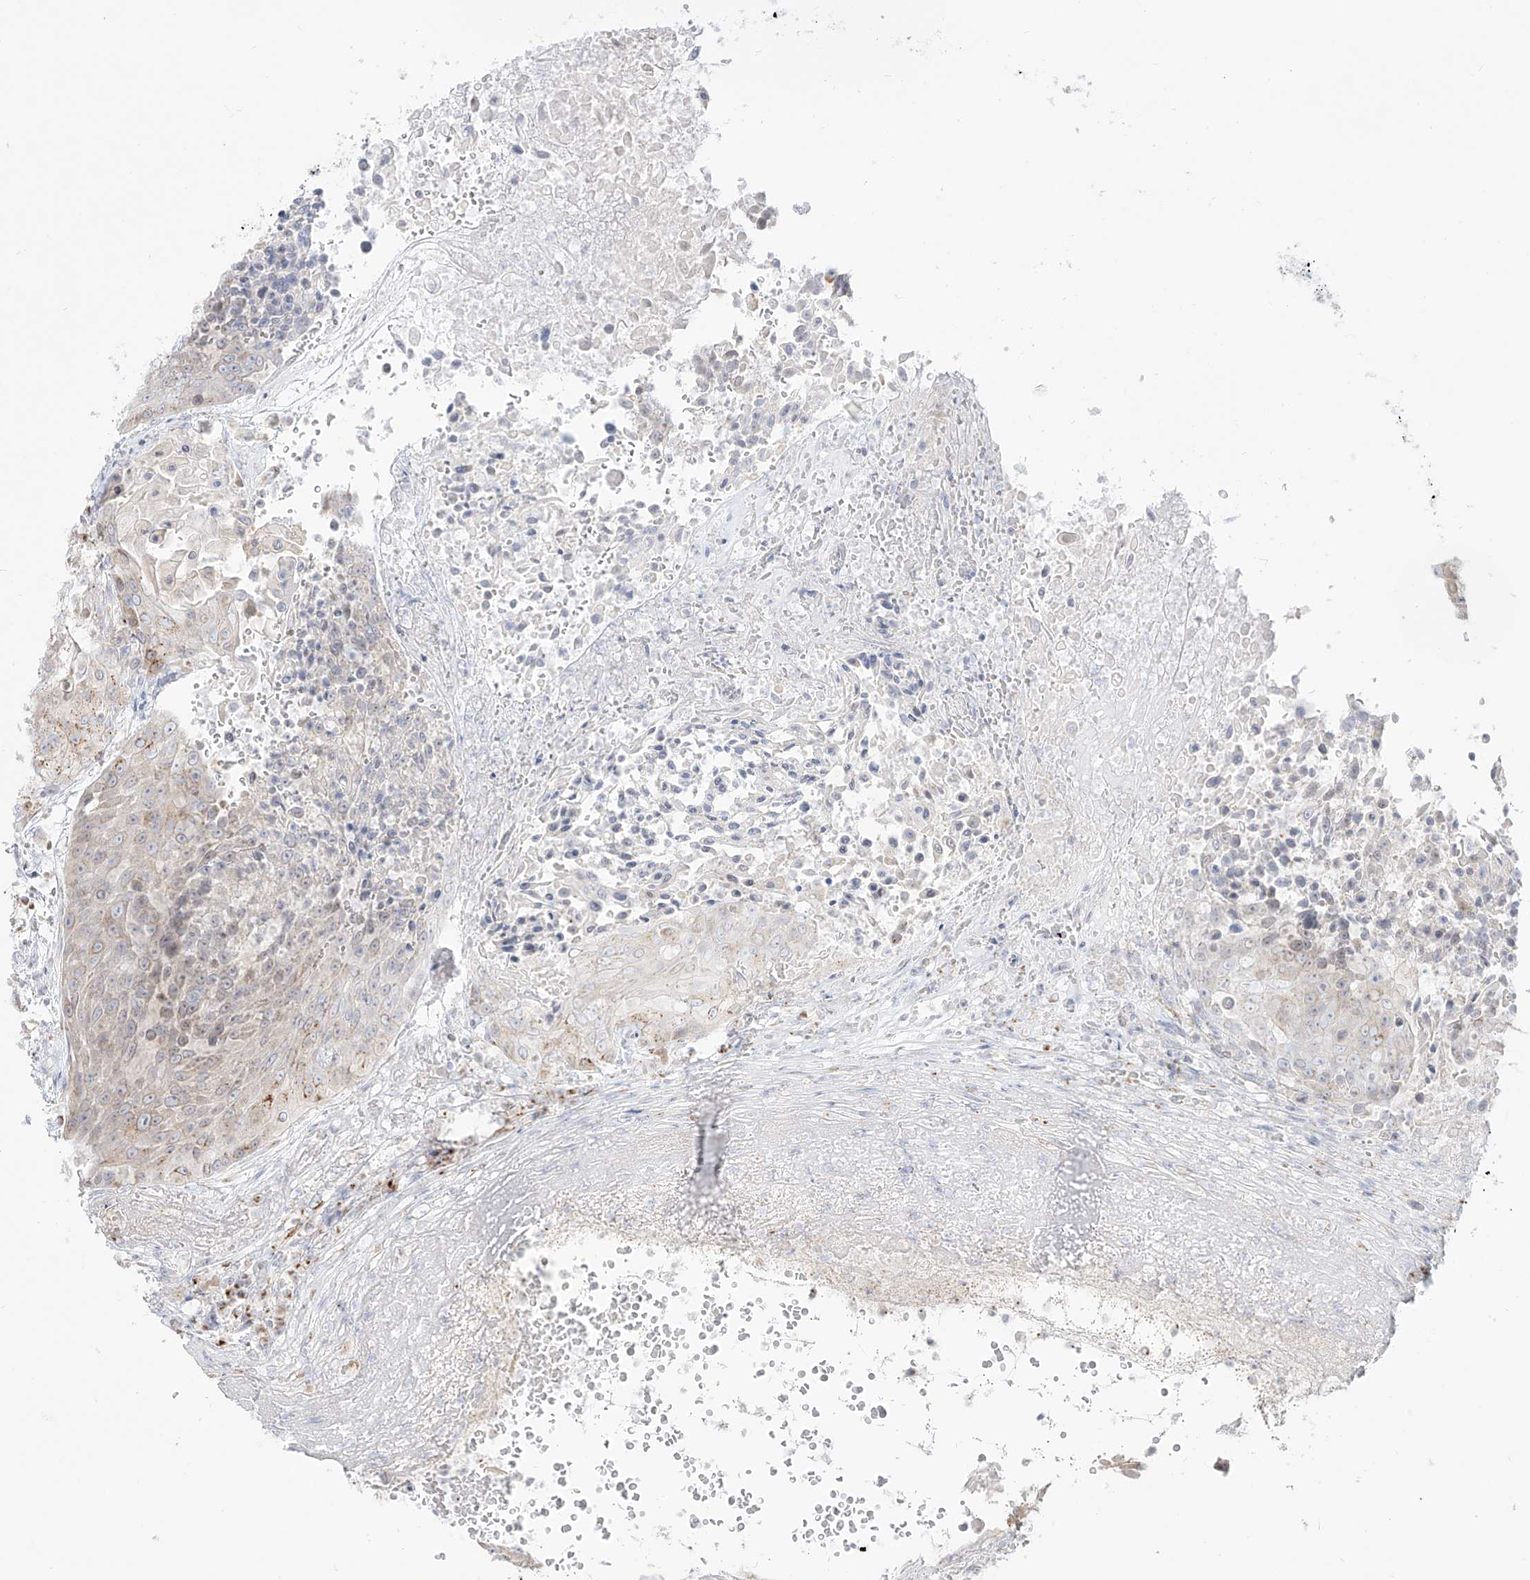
{"staining": {"intensity": "weak", "quantity": "<25%", "location": "cytoplasmic/membranous"}, "tissue": "urothelial cancer", "cell_type": "Tumor cells", "image_type": "cancer", "snomed": [{"axis": "morphology", "description": "Urothelial carcinoma, High grade"}, {"axis": "topography", "description": "Urinary bladder"}], "caption": "A high-resolution micrograph shows IHC staining of high-grade urothelial carcinoma, which exhibits no significant positivity in tumor cells.", "gene": "BSDC1", "patient": {"sex": "female", "age": 63}}